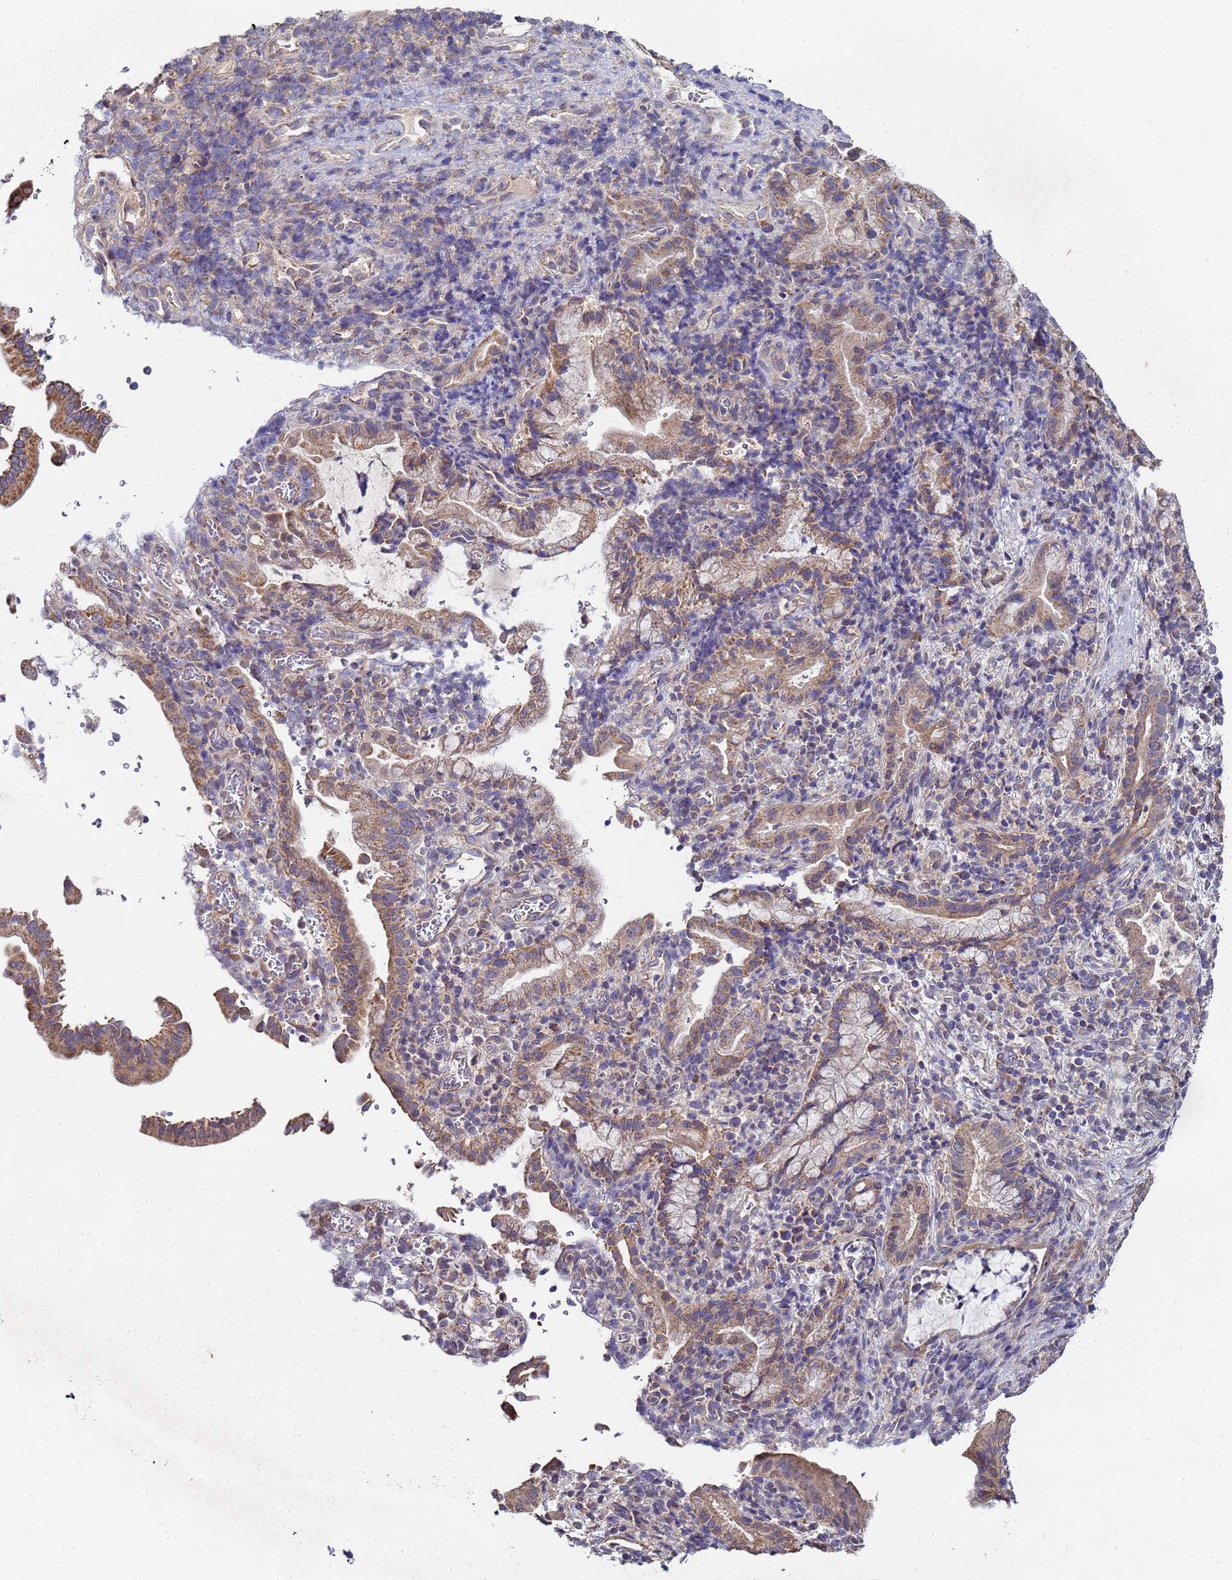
{"staining": {"intensity": "moderate", "quantity": "25%-75%", "location": "cytoplasmic/membranous"}, "tissue": "pancreatic cancer", "cell_type": "Tumor cells", "image_type": "cancer", "snomed": [{"axis": "morphology", "description": "Normal tissue, NOS"}, {"axis": "morphology", "description": "Adenocarcinoma, NOS"}, {"axis": "topography", "description": "Pancreas"}], "caption": "Protein expression analysis of adenocarcinoma (pancreatic) exhibits moderate cytoplasmic/membranous staining in about 25%-75% of tumor cells.", "gene": "C5orf34", "patient": {"sex": "female", "age": 55}}